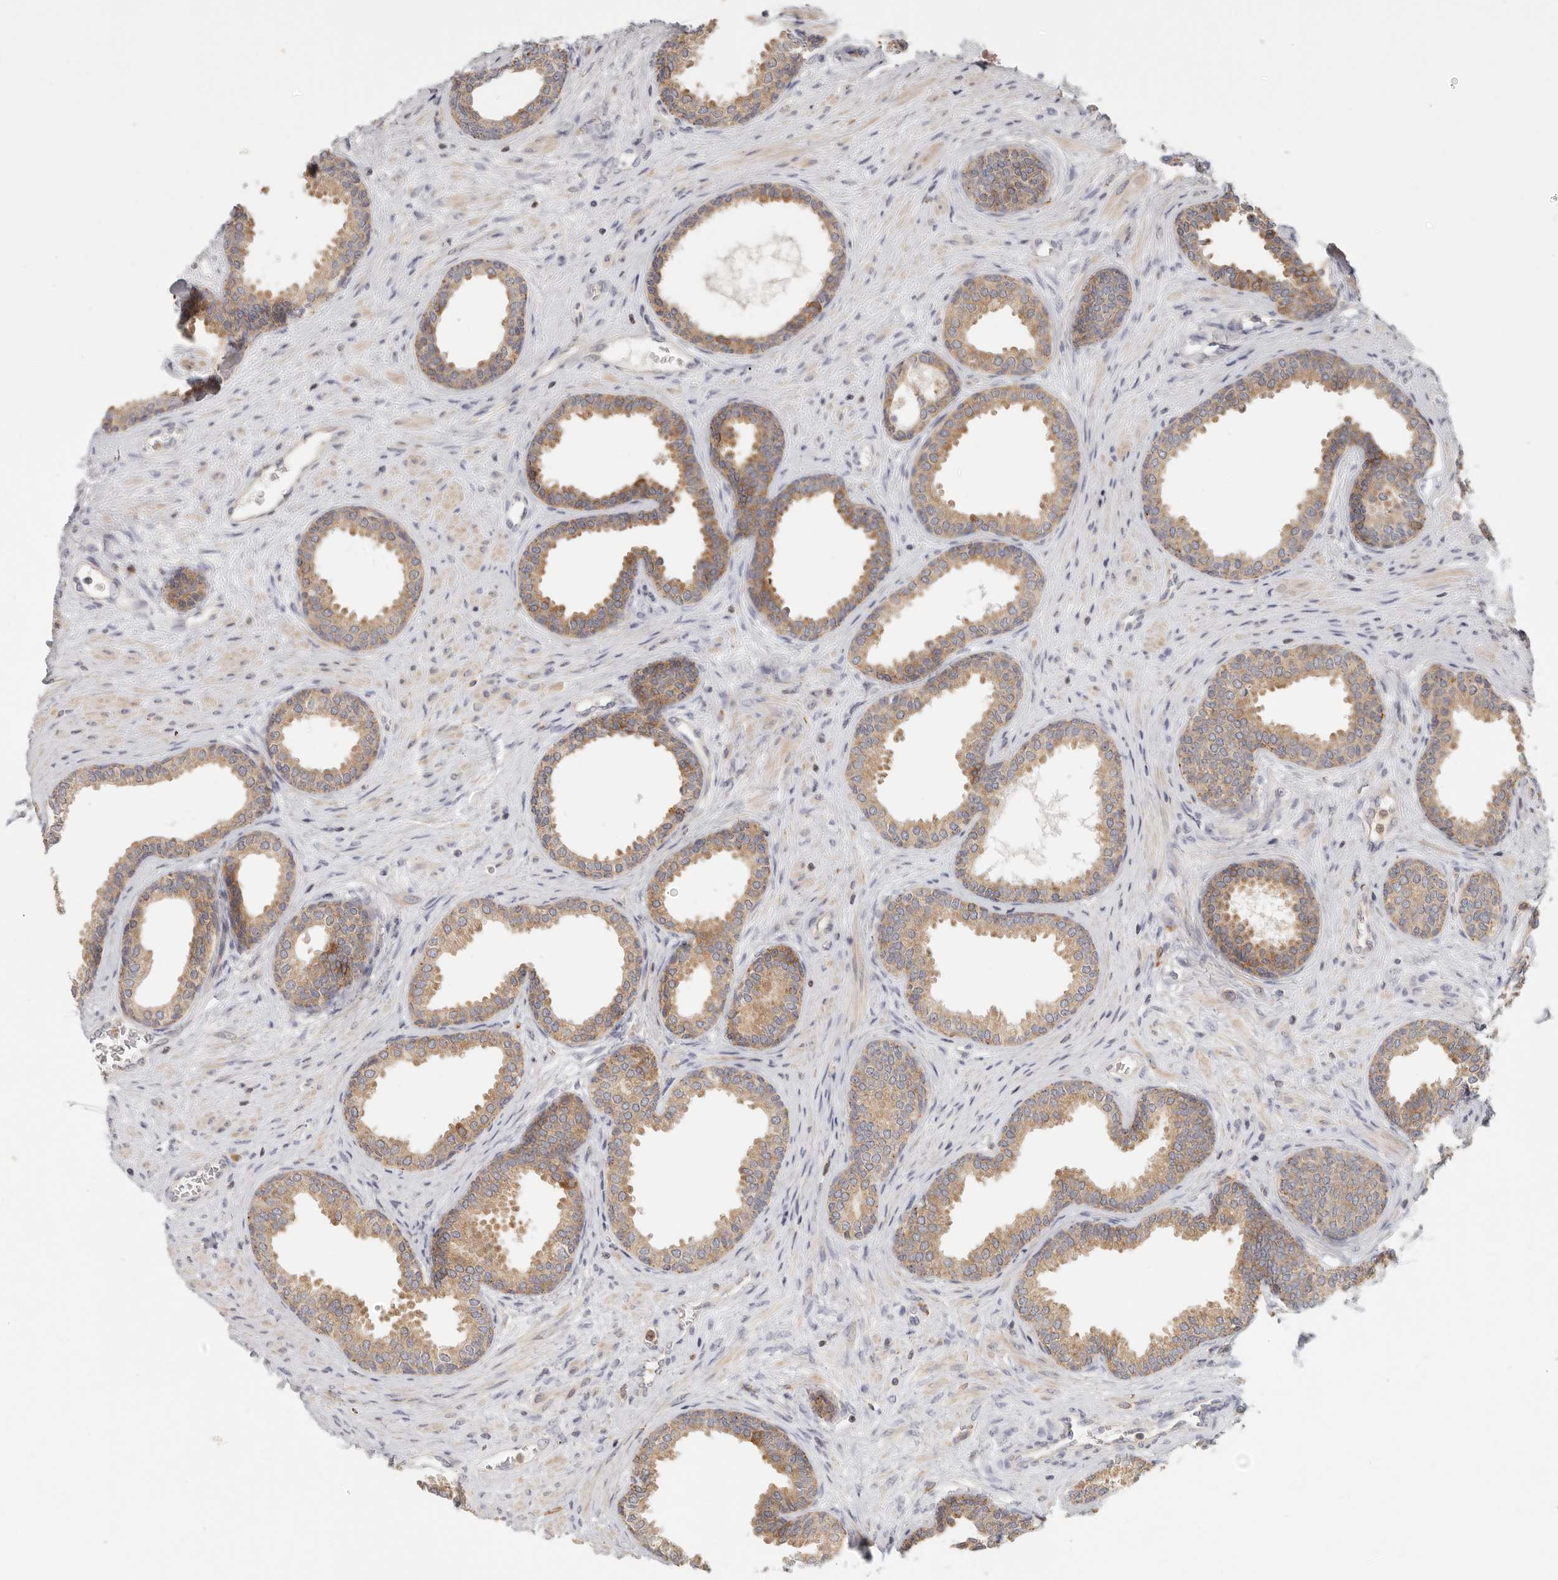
{"staining": {"intensity": "strong", "quantity": "25%-75%", "location": "cytoplasmic/membranous"}, "tissue": "prostate", "cell_type": "Glandular cells", "image_type": "normal", "snomed": [{"axis": "morphology", "description": "Normal tissue, NOS"}, {"axis": "topography", "description": "Prostate"}], "caption": "The histopathology image reveals staining of unremarkable prostate, revealing strong cytoplasmic/membranous protein expression (brown color) within glandular cells. Immunohistochemistry stains the protein of interest in brown and the nuclei are stained blue.", "gene": "ANXA9", "patient": {"sex": "male", "age": 76}}